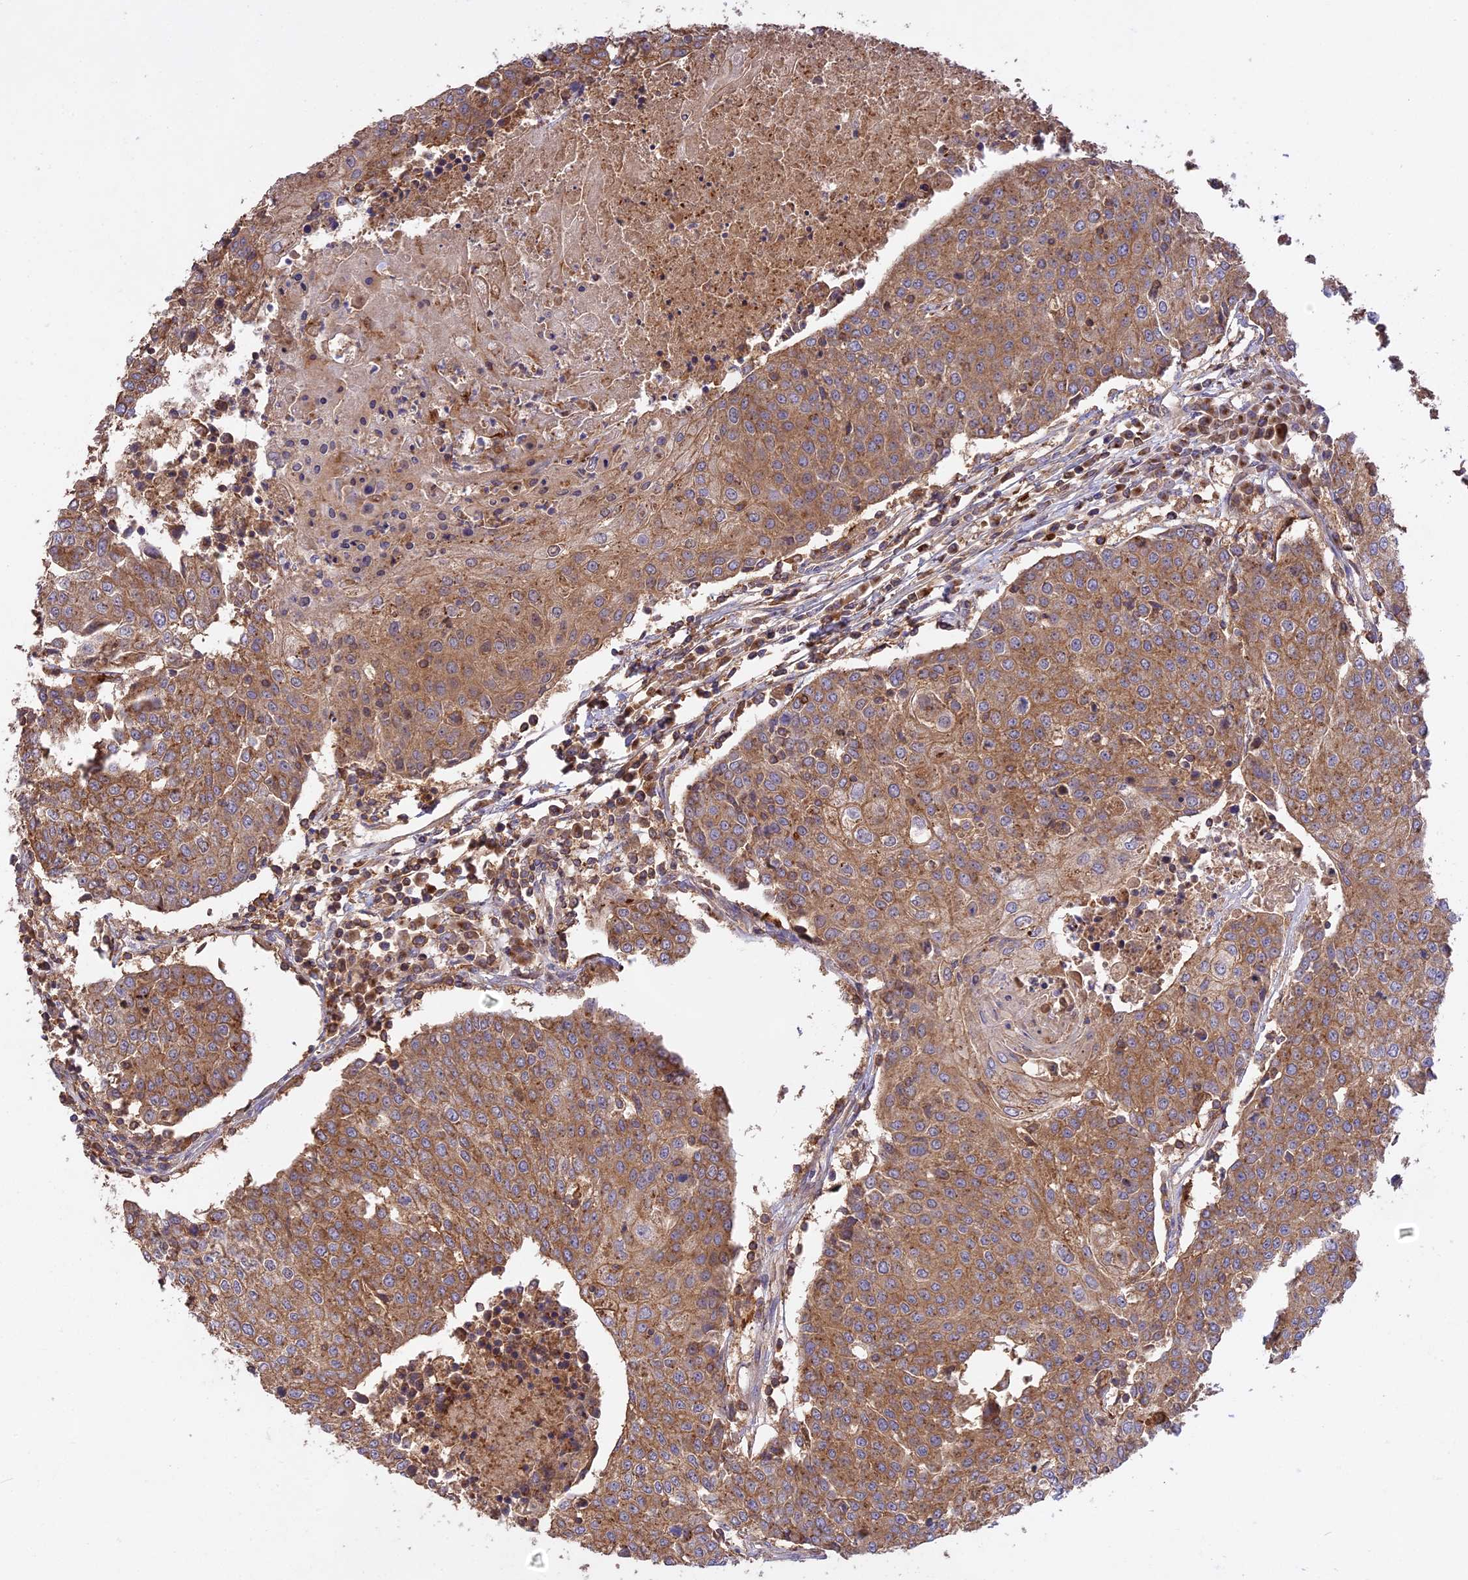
{"staining": {"intensity": "moderate", "quantity": ">75%", "location": "cytoplasmic/membranous"}, "tissue": "urothelial cancer", "cell_type": "Tumor cells", "image_type": "cancer", "snomed": [{"axis": "morphology", "description": "Urothelial carcinoma, High grade"}, {"axis": "topography", "description": "Urinary bladder"}], "caption": "Urothelial cancer stained with immunohistochemistry reveals moderate cytoplasmic/membranous staining in approximately >75% of tumor cells.", "gene": "NUDT8", "patient": {"sex": "female", "age": 85}}